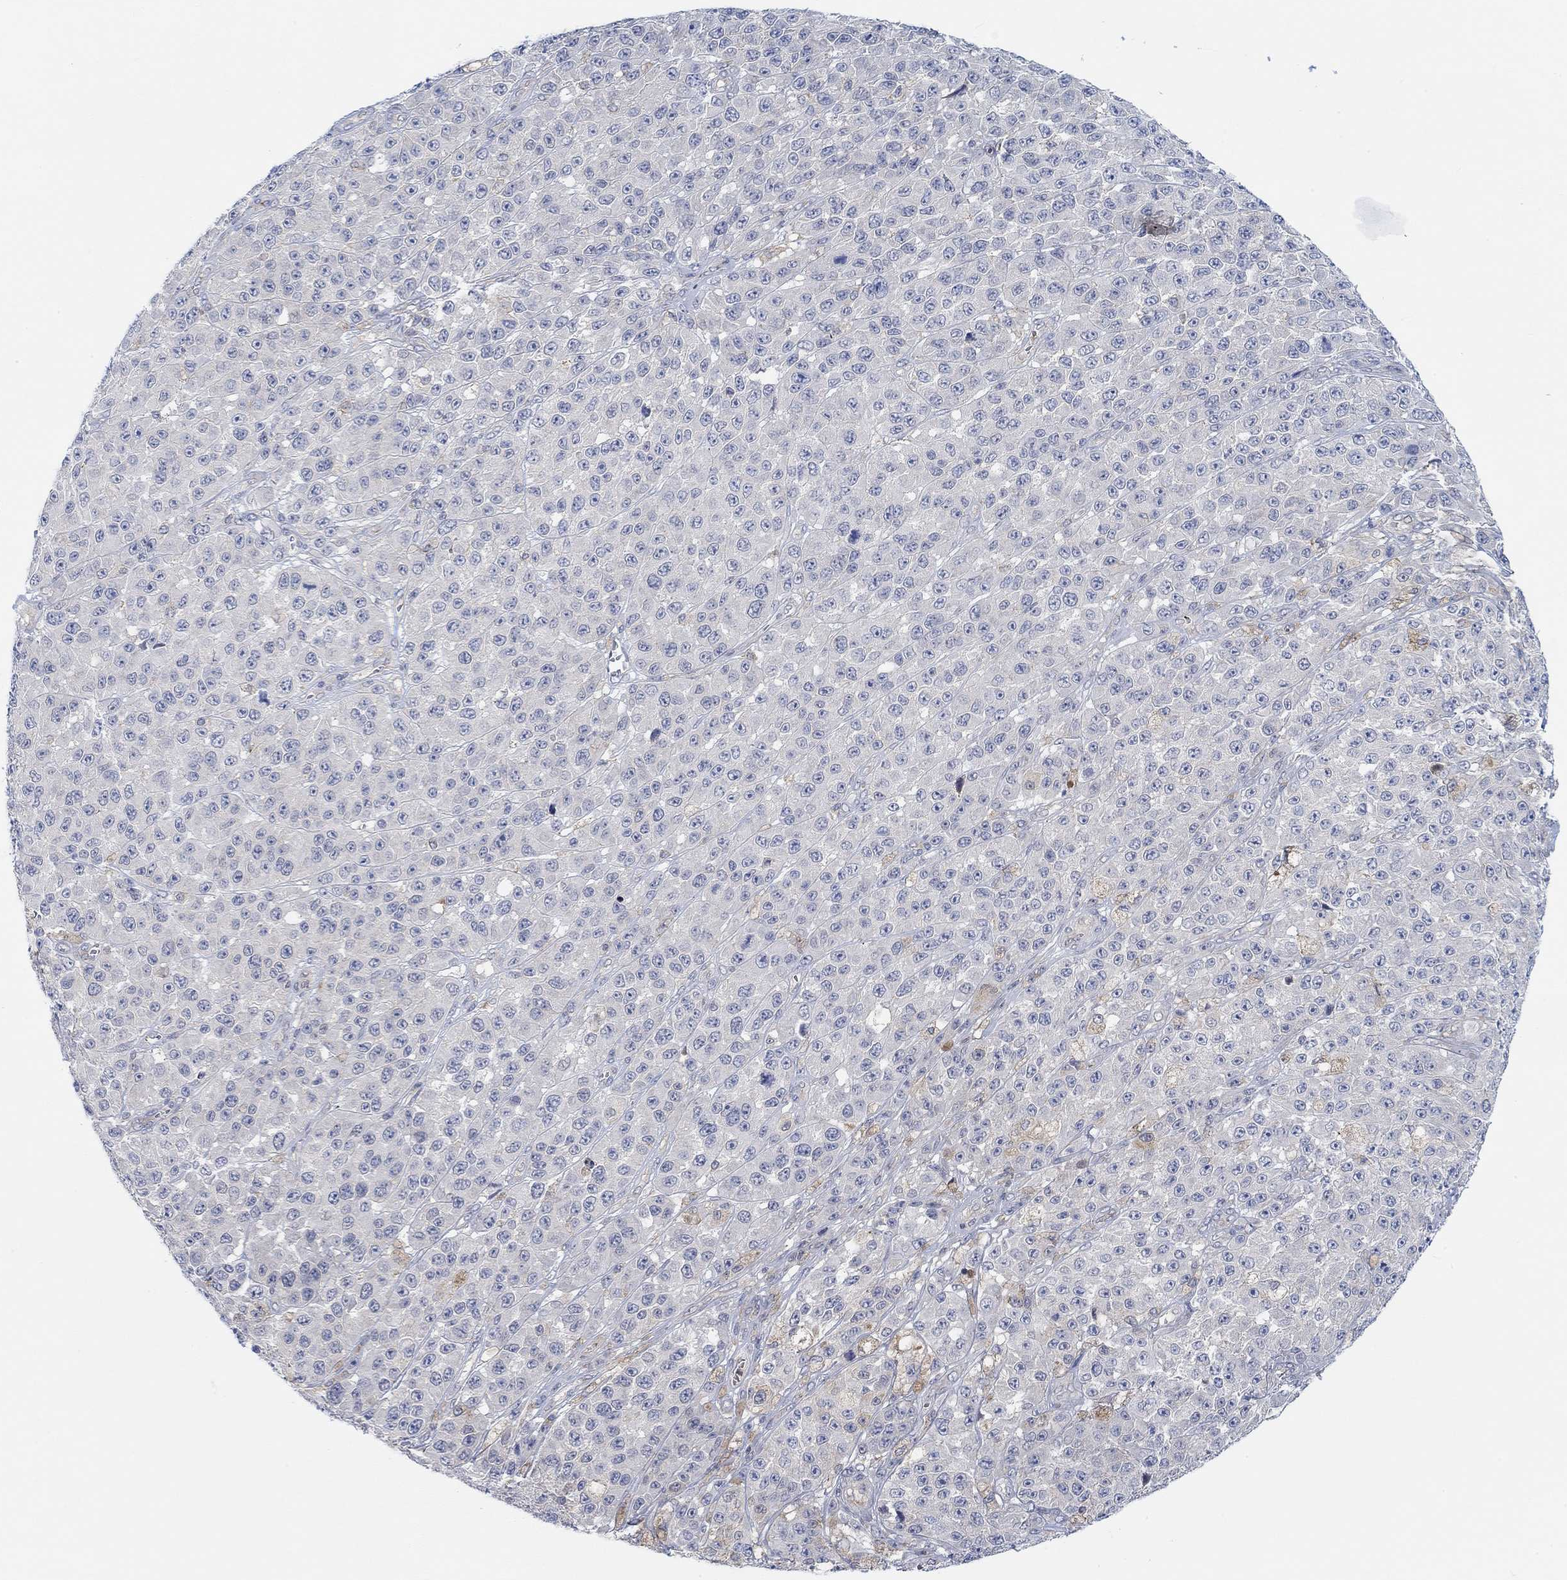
{"staining": {"intensity": "negative", "quantity": "none", "location": "none"}, "tissue": "melanoma", "cell_type": "Tumor cells", "image_type": "cancer", "snomed": [{"axis": "morphology", "description": "Malignant melanoma, NOS"}, {"axis": "topography", "description": "Skin"}], "caption": "Tumor cells are negative for brown protein staining in melanoma.", "gene": "PMFBP1", "patient": {"sex": "female", "age": 58}}